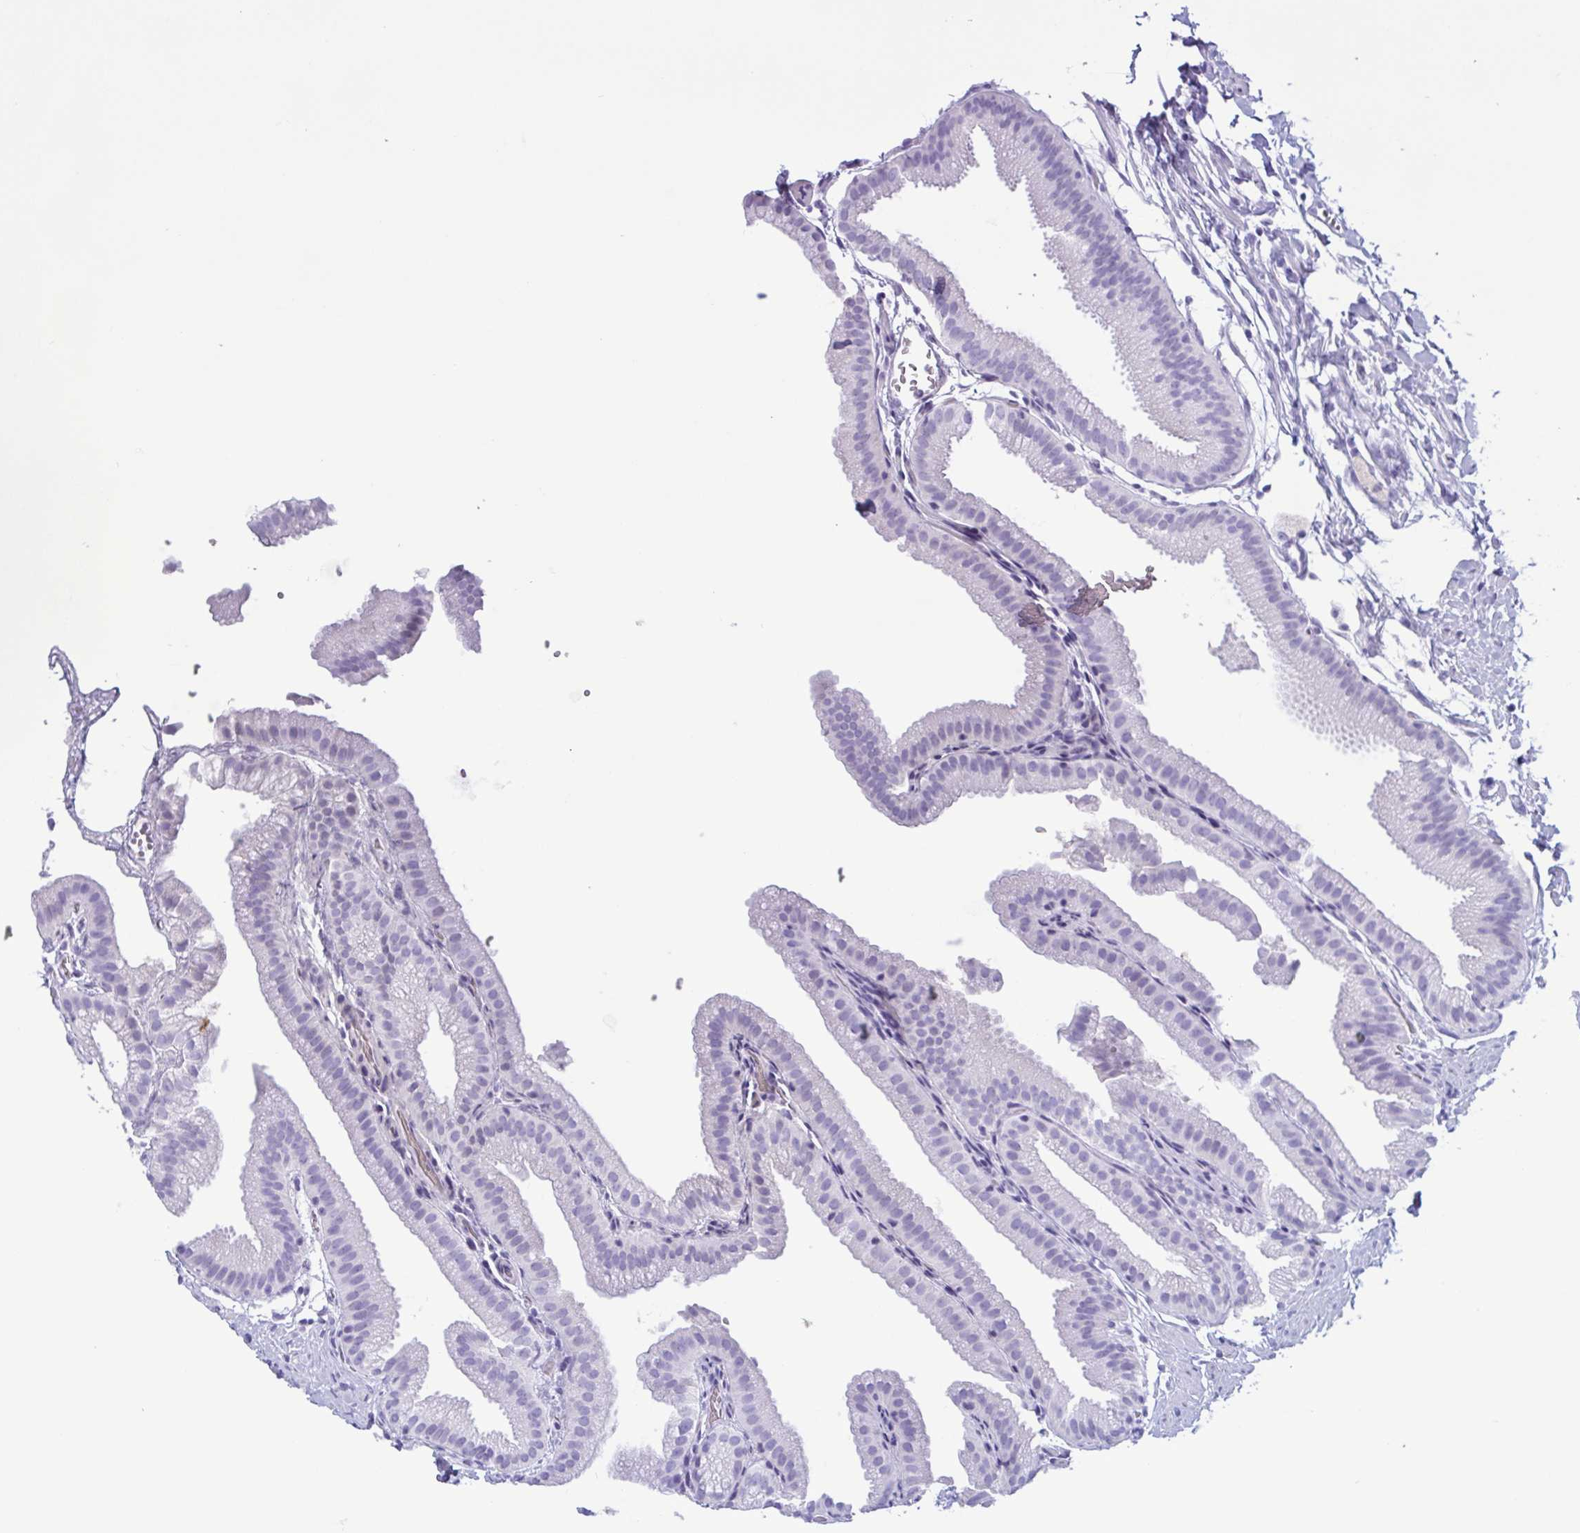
{"staining": {"intensity": "negative", "quantity": "none", "location": "none"}, "tissue": "gallbladder", "cell_type": "Glandular cells", "image_type": "normal", "snomed": [{"axis": "morphology", "description": "Normal tissue, NOS"}, {"axis": "topography", "description": "Gallbladder"}], "caption": "Image shows no significant protein expression in glandular cells of unremarkable gallbladder. Nuclei are stained in blue.", "gene": "LTF", "patient": {"sex": "female", "age": 63}}